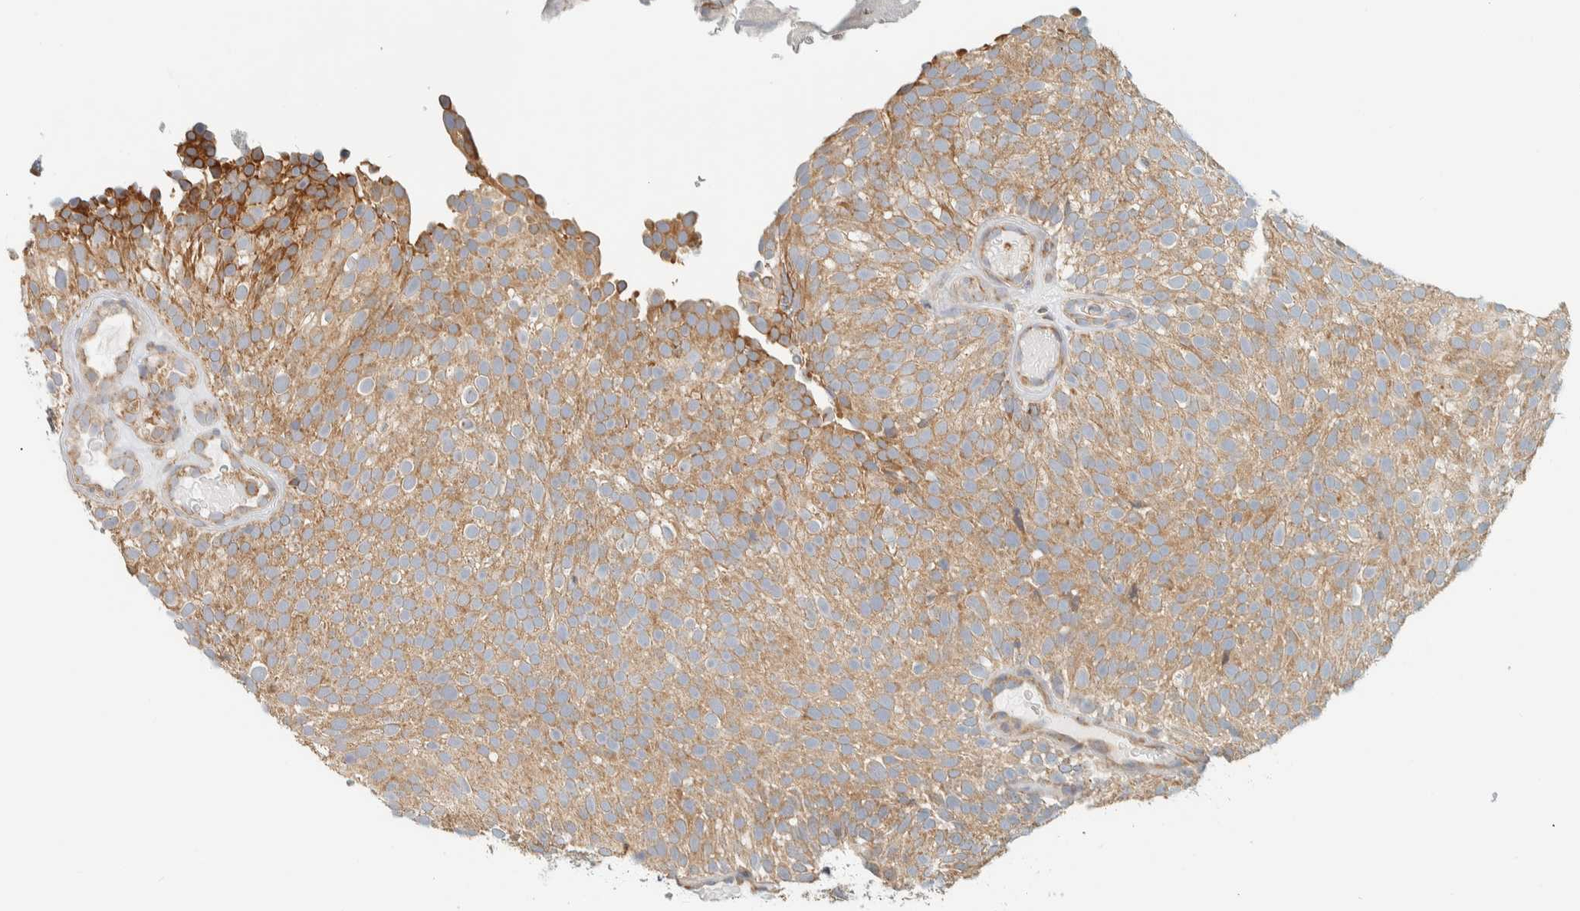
{"staining": {"intensity": "moderate", "quantity": ">75%", "location": "cytoplasmic/membranous"}, "tissue": "urothelial cancer", "cell_type": "Tumor cells", "image_type": "cancer", "snomed": [{"axis": "morphology", "description": "Urothelial carcinoma, Low grade"}, {"axis": "topography", "description": "Urinary bladder"}], "caption": "Immunohistochemistry of human urothelial cancer exhibits medium levels of moderate cytoplasmic/membranous staining in about >75% of tumor cells.", "gene": "CCDC57", "patient": {"sex": "male", "age": 78}}